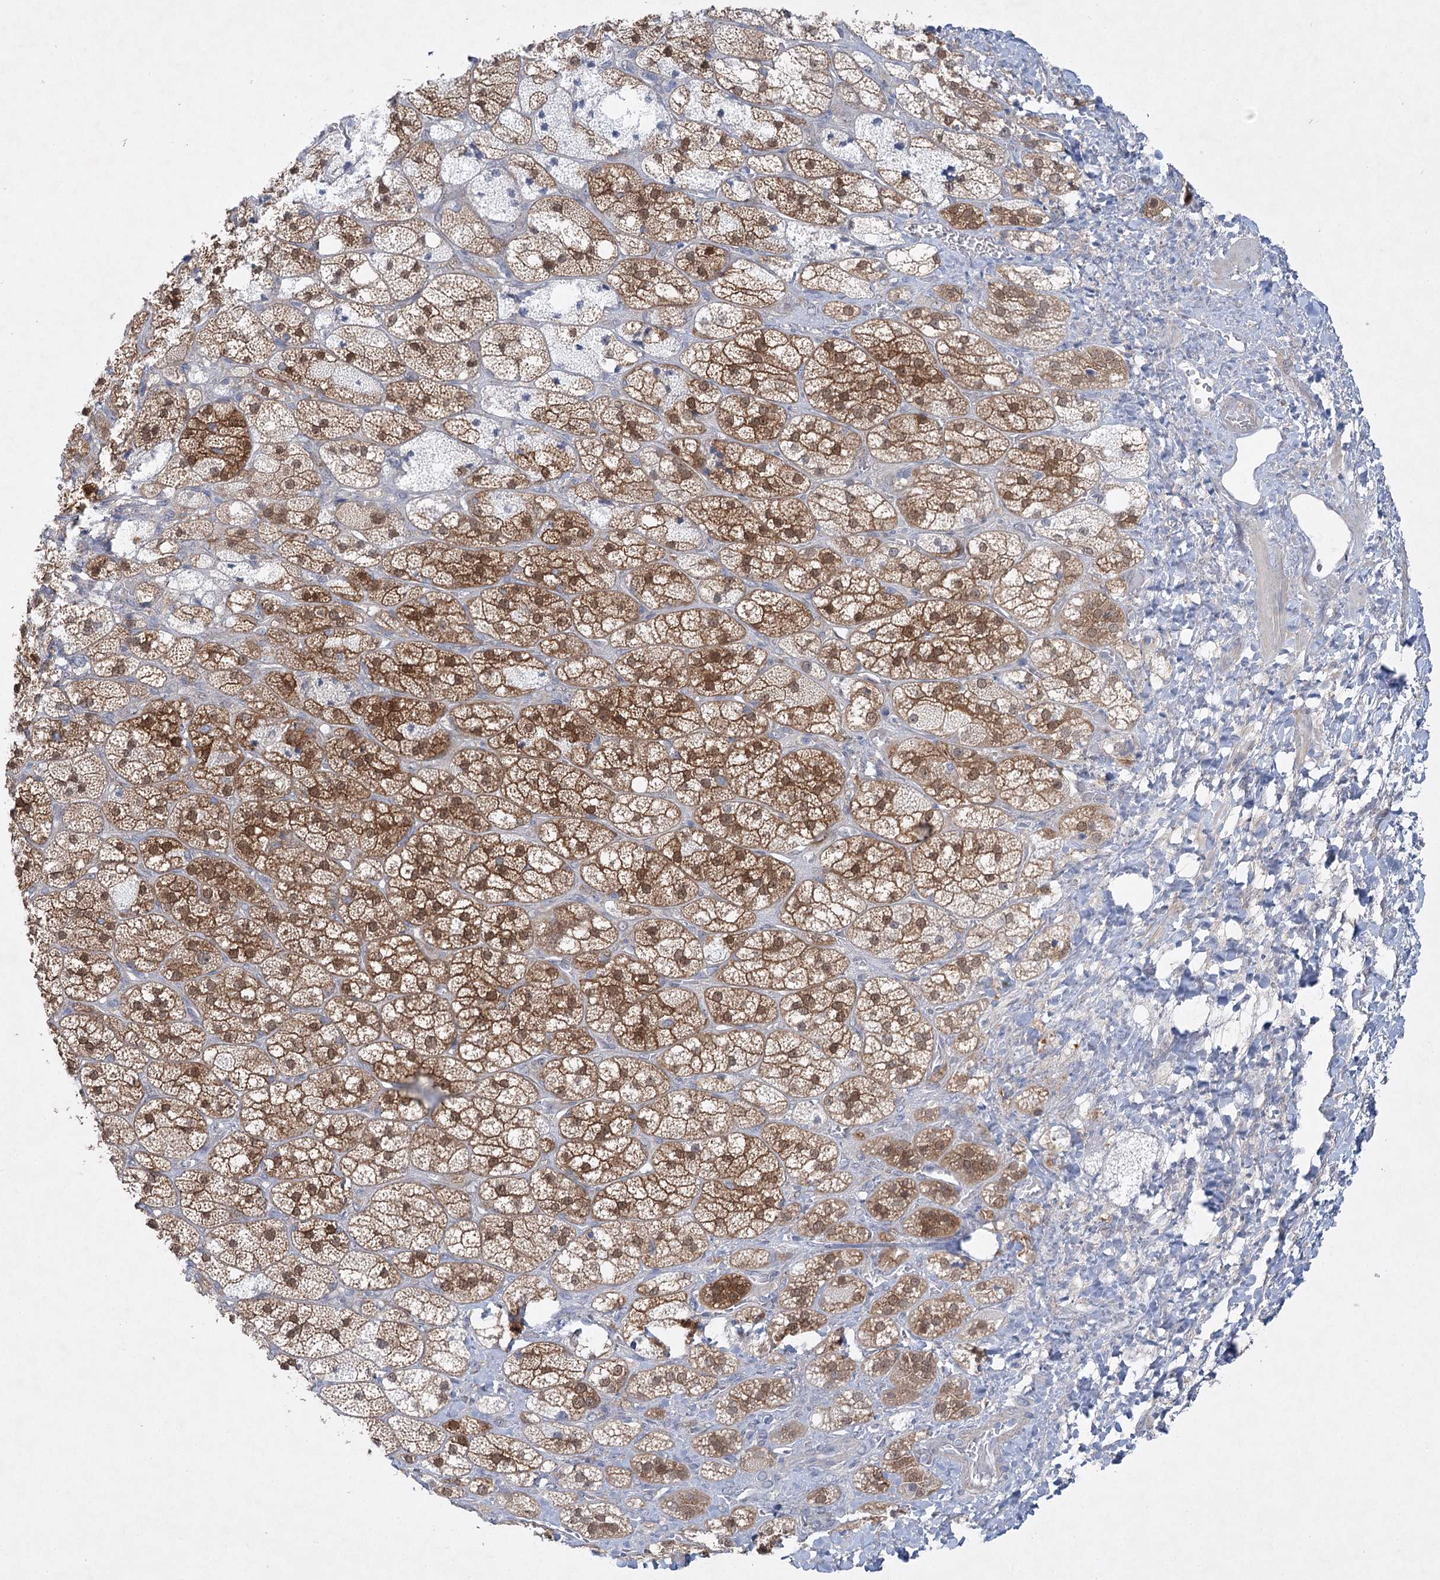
{"staining": {"intensity": "strong", "quantity": ">75%", "location": "cytoplasmic/membranous,nuclear"}, "tissue": "adrenal gland", "cell_type": "Glandular cells", "image_type": "normal", "snomed": [{"axis": "morphology", "description": "Normal tissue, NOS"}, {"axis": "topography", "description": "Adrenal gland"}], "caption": "Immunohistochemistry (IHC) histopathology image of benign human adrenal gland stained for a protein (brown), which reveals high levels of strong cytoplasmic/membranous,nuclear positivity in about >75% of glandular cells.", "gene": "AAMDC", "patient": {"sex": "male", "age": 61}}